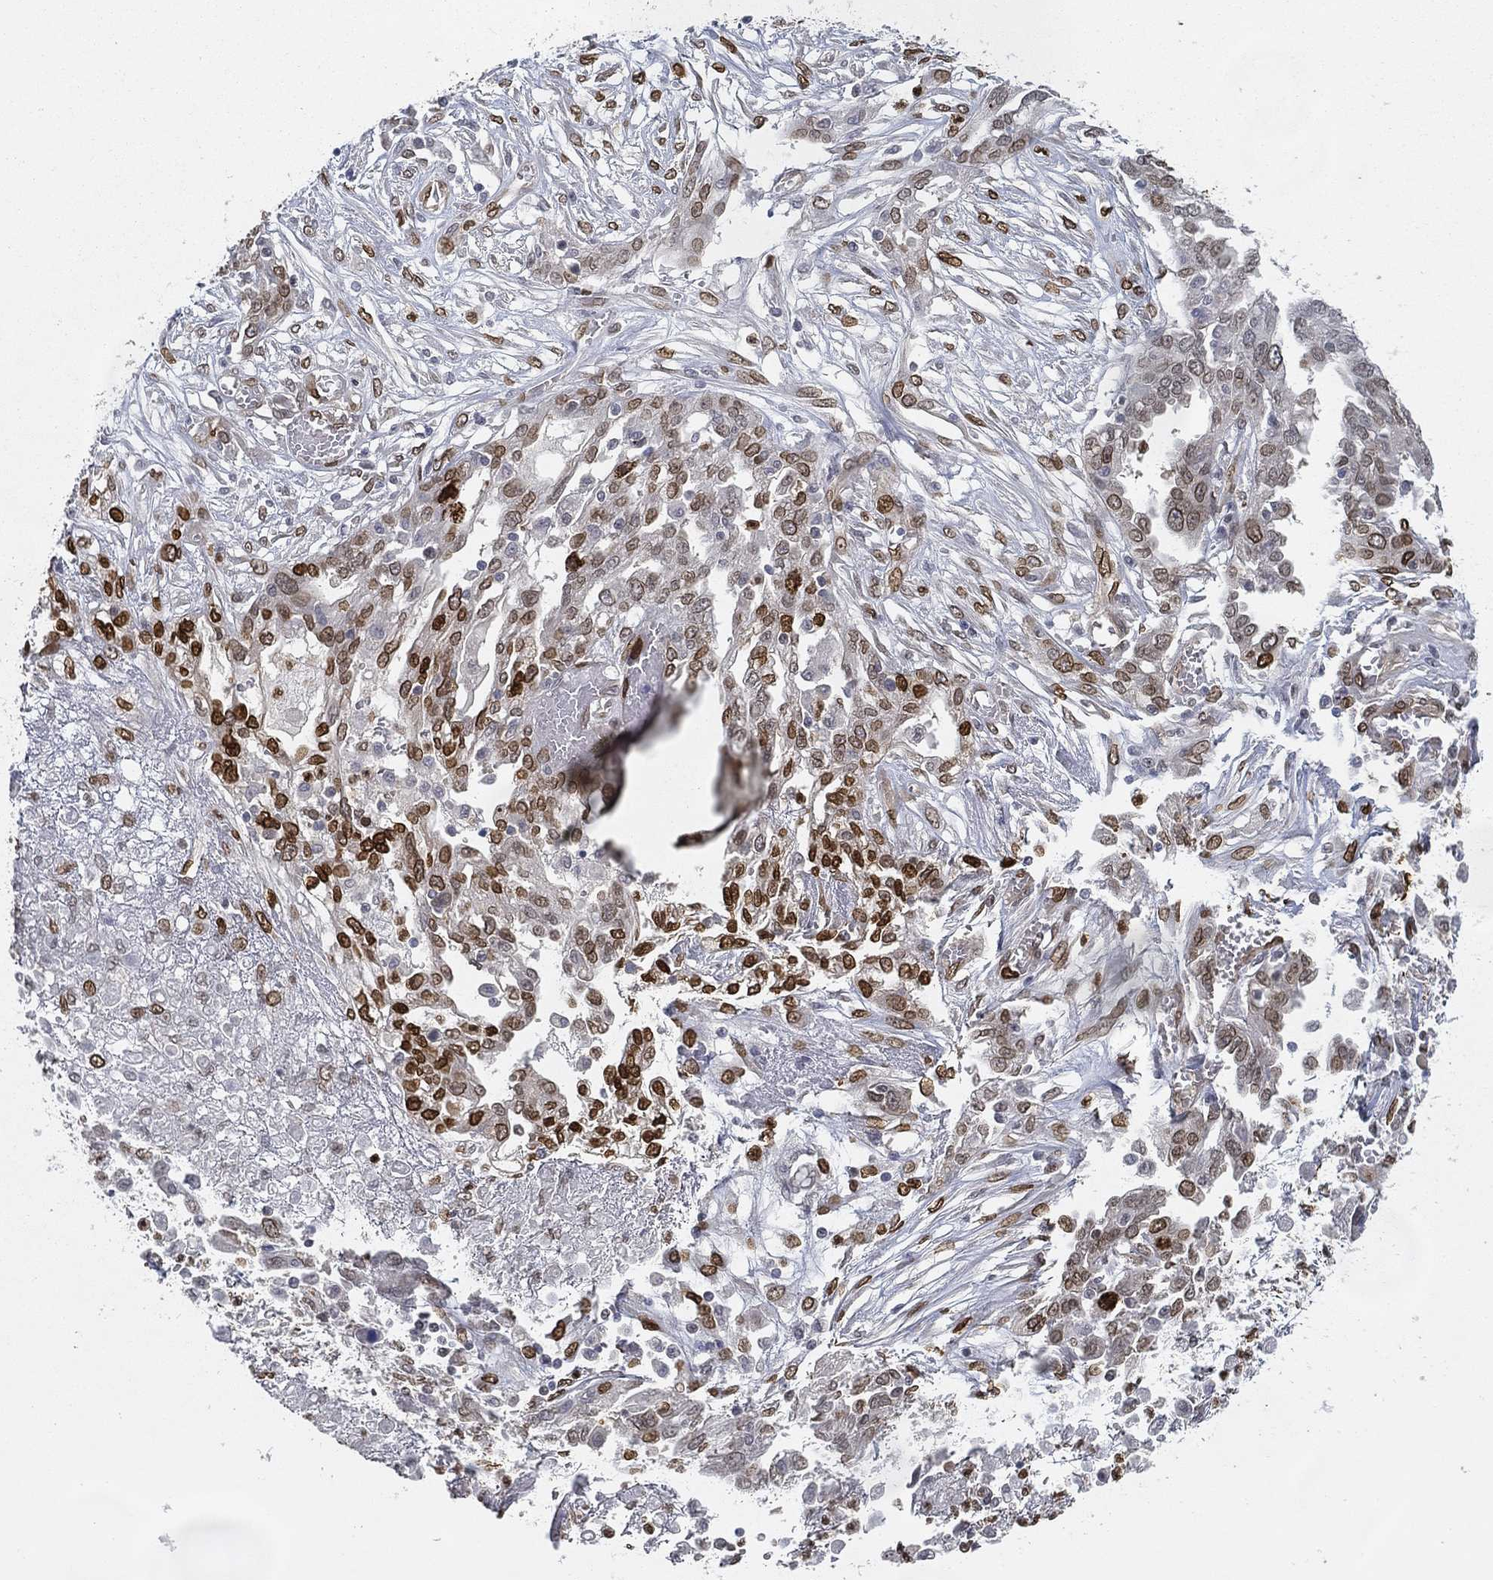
{"staining": {"intensity": "strong", "quantity": "<25%", "location": "nuclear"}, "tissue": "ovarian cancer", "cell_type": "Tumor cells", "image_type": "cancer", "snomed": [{"axis": "morphology", "description": "Cystadenocarcinoma, serous, NOS"}, {"axis": "topography", "description": "Ovary"}], "caption": "Human ovarian cancer stained with a brown dye displays strong nuclear positive positivity in about <25% of tumor cells.", "gene": "LMNB1", "patient": {"sex": "female", "age": 67}}